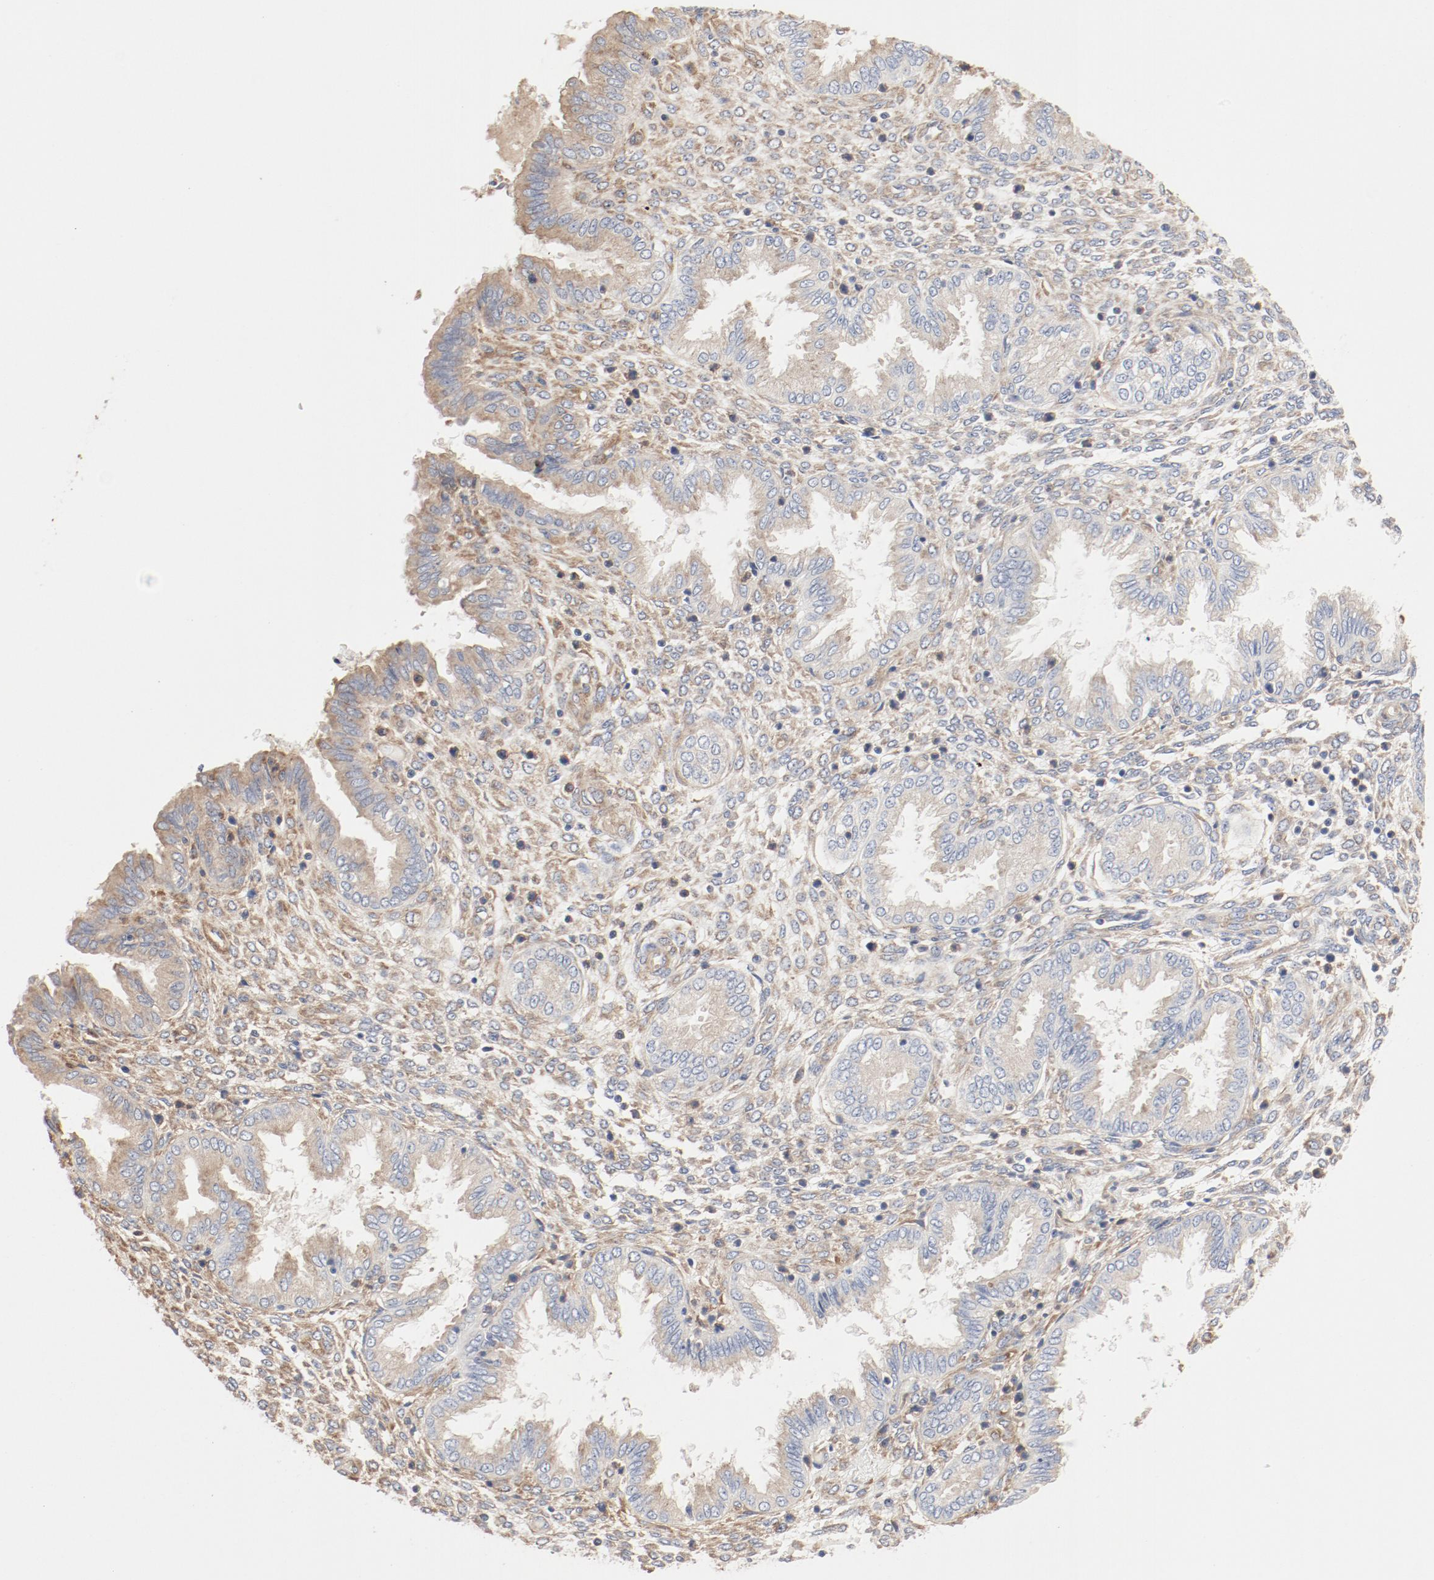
{"staining": {"intensity": "moderate", "quantity": "25%-75%", "location": "cytoplasmic/membranous"}, "tissue": "endometrium", "cell_type": "Cells in endometrial stroma", "image_type": "normal", "snomed": [{"axis": "morphology", "description": "Normal tissue, NOS"}, {"axis": "topography", "description": "Endometrium"}], "caption": "High-power microscopy captured an IHC photomicrograph of normal endometrium, revealing moderate cytoplasmic/membranous positivity in approximately 25%-75% of cells in endometrial stroma. (Stains: DAB (3,3'-diaminobenzidine) in brown, nuclei in blue, Microscopy: brightfield microscopy at high magnification).", "gene": "RPS6", "patient": {"sex": "female", "age": 33}}